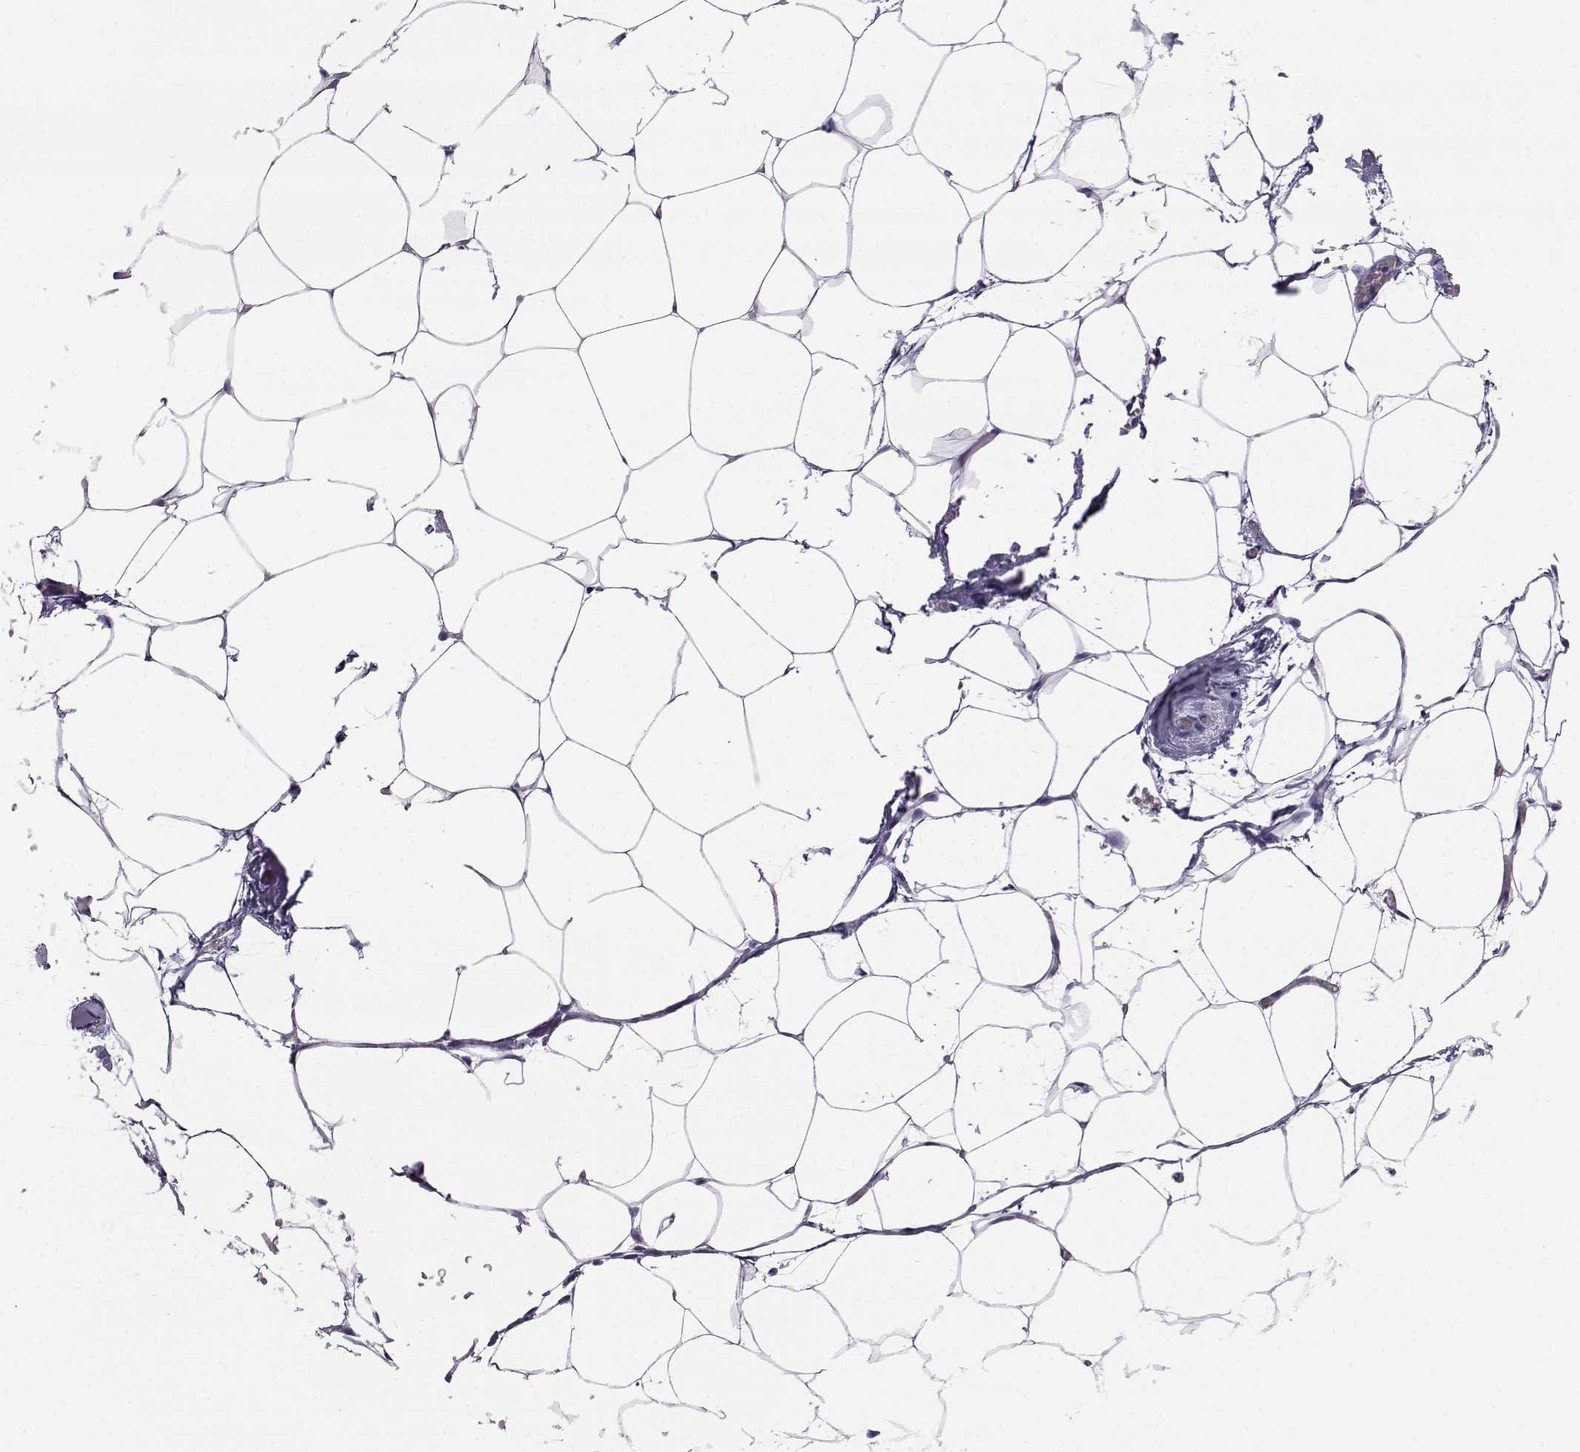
{"staining": {"intensity": "negative", "quantity": "none", "location": "none"}, "tissue": "adipose tissue", "cell_type": "Adipocytes", "image_type": "normal", "snomed": [{"axis": "morphology", "description": "Normal tissue, NOS"}, {"axis": "topography", "description": "Adipose tissue"}], "caption": "High power microscopy photomicrograph of an immunohistochemistry micrograph of benign adipose tissue, revealing no significant expression in adipocytes.", "gene": "AKR1B1", "patient": {"sex": "male", "age": 57}}